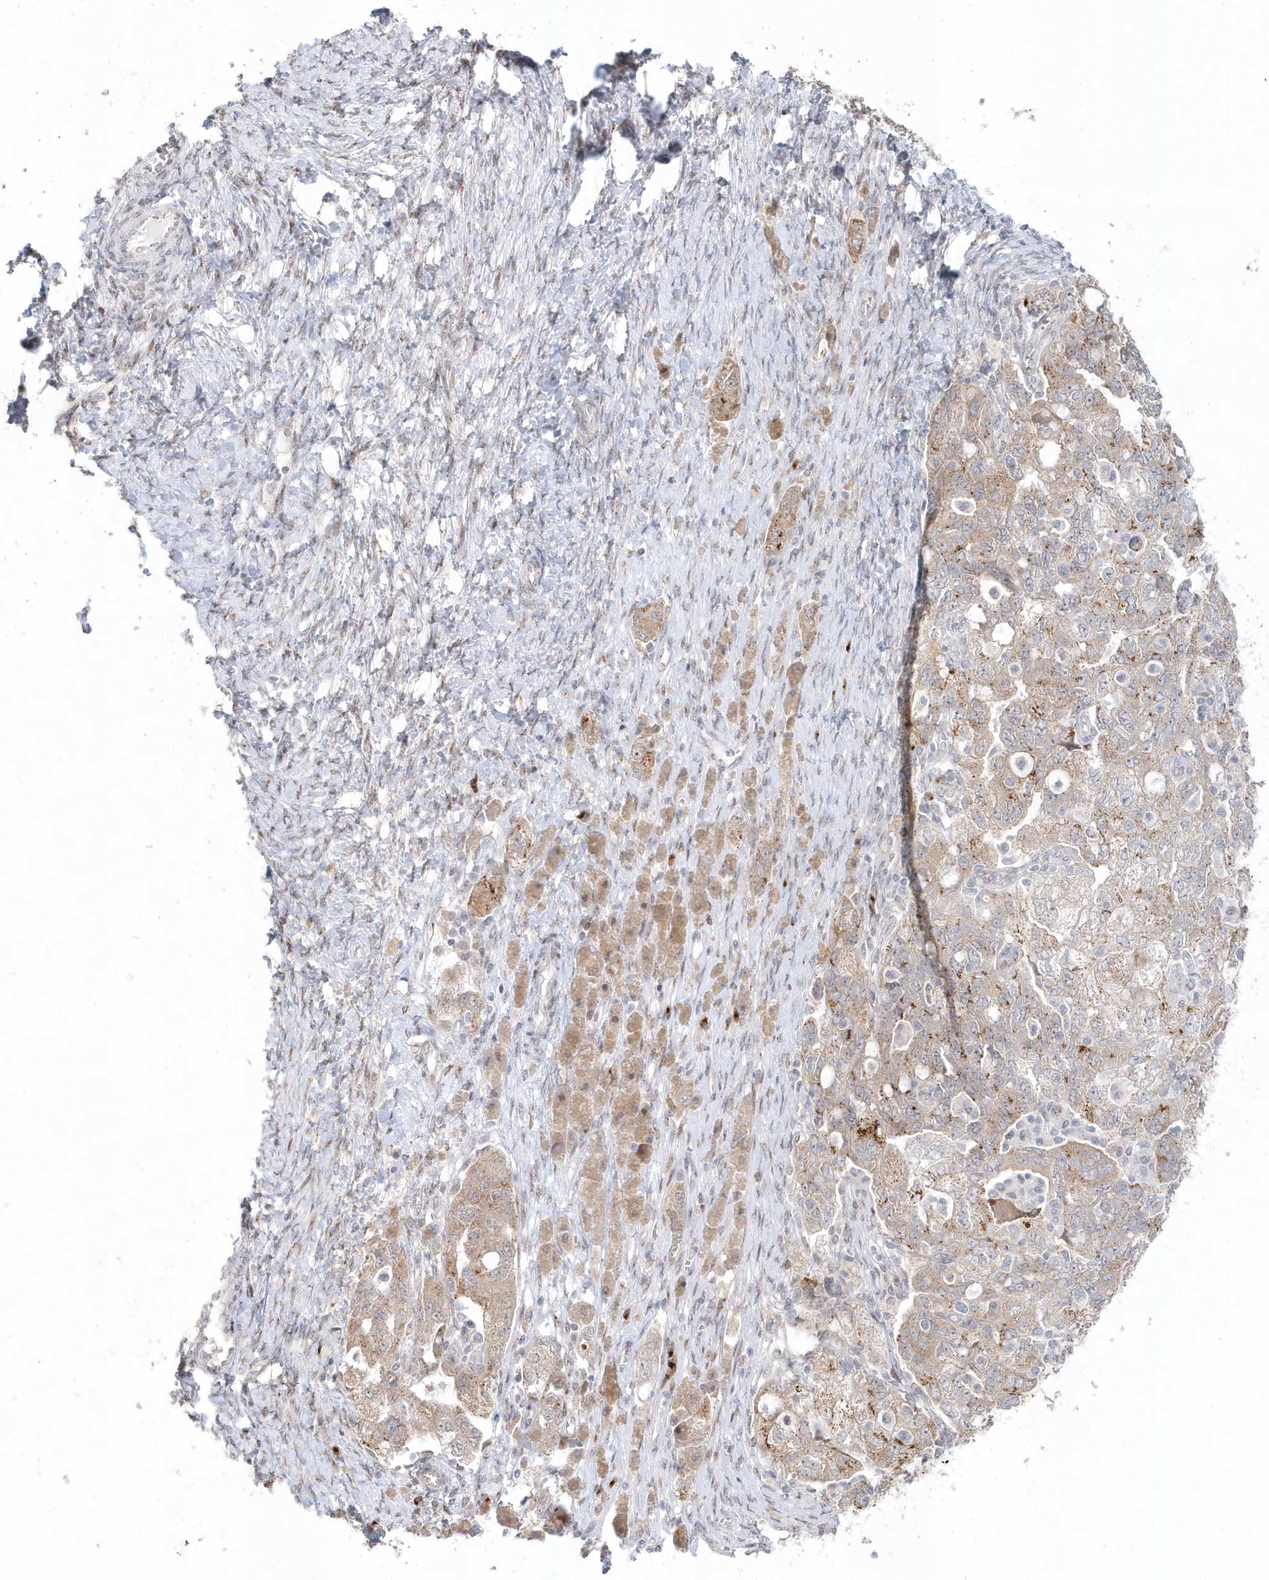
{"staining": {"intensity": "moderate", "quantity": ">75%", "location": "cytoplasmic/membranous"}, "tissue": "ovarian cancer", "cell_type": "Tumor cells", "image_type": "cancer", "snomed": [{"axis": "morphology", "description": "Carcinoma, NOS"}, {"axis": "morphology", "description": "Cystadenocarcinoma, serous, NOS"}, {"axis": "topography", "description": "Ovary"}], "caption": "Ovarian cancer was stained to show a protein in brown. There is medium levels of moderate cytoplasmic/membranous positivity in about >75% of tumor cells. Ihc stains the protein of interest in brown and the nuclei are stained blue.", "gene": "DHFR", "patient": {"sex": "female", "age": 69}}